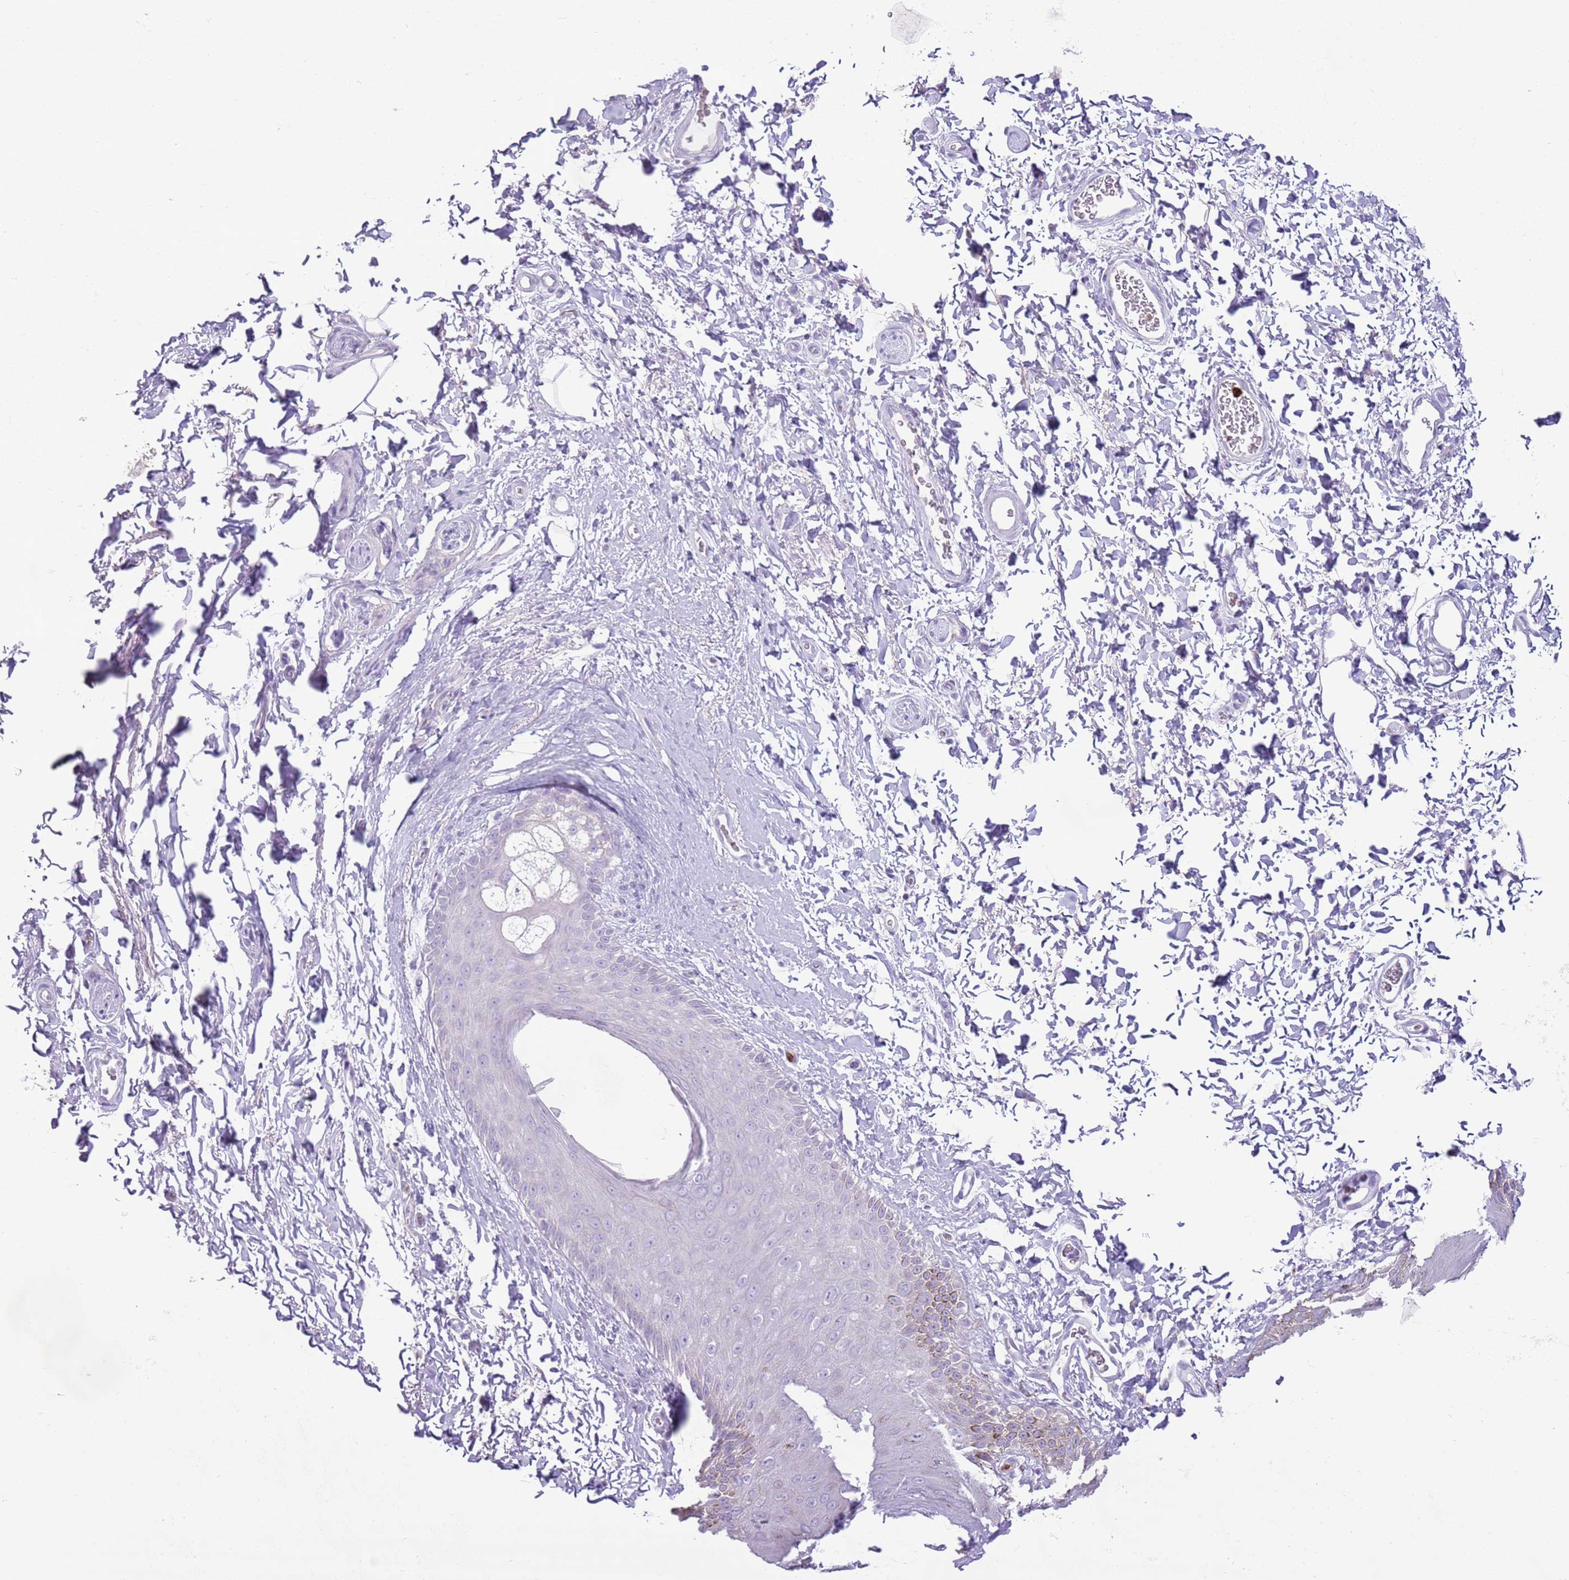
{"staining": {"intensity": "weak", "quantity": "<25%", "location": "cytoplasmic/membranous"}, "tissue": "skin", "cell_type": "Epidermal cells", "image_type": "normal", "snomed": [{"axis": "morphology", "description": "Normal tissue, NOS"}, {"axis": "topography", "description": "Anal"}], "caption": "Epidermal cells are negative for brown protein staining in benign skin. (Immunohistochemistry, brightfield microscopy, high magnification).", "gene": "CD177", "patient": {"sex": "male", "age": 44}}